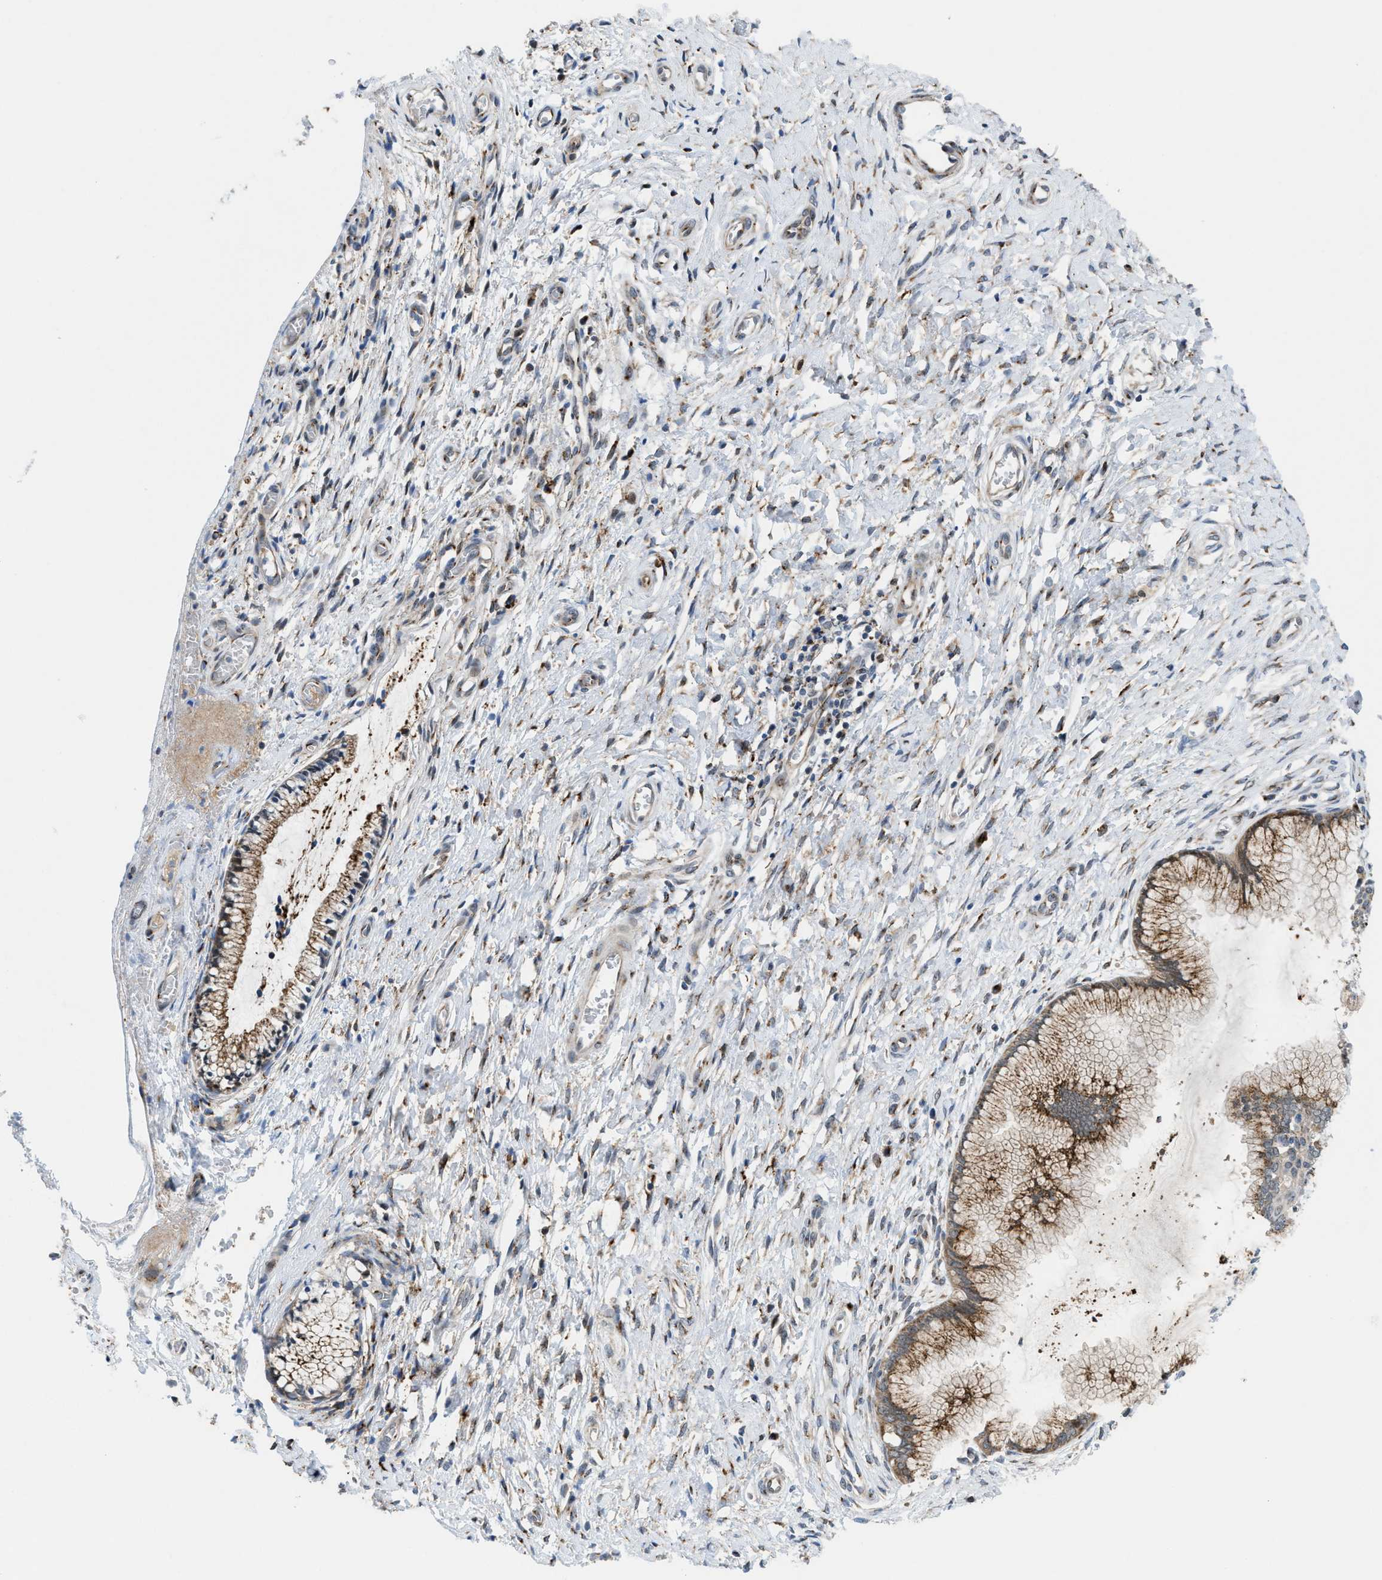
{"staining": {"intensity": "moderate", "quantity": ">75%", "location": "cytoplasmic/membranous"}, "tissue": "cervix", "cell_type": "Glandular cells", "image_type": "normal", "snomed": [{"axis": "morphology", "description": "Normal tissue, NOS"}, {"axis": "topography", "description": "Cervix"}], "caption": "Protein expression analysis of benign cervix reveals moderate cytoplasmic/membranous staining in approximately >75% of glandular cells. (DAB IHC with brightfield microscopy, high magnification).", "gene": "SLC38A10", "patient": {"sex": "female", "age": 55}}